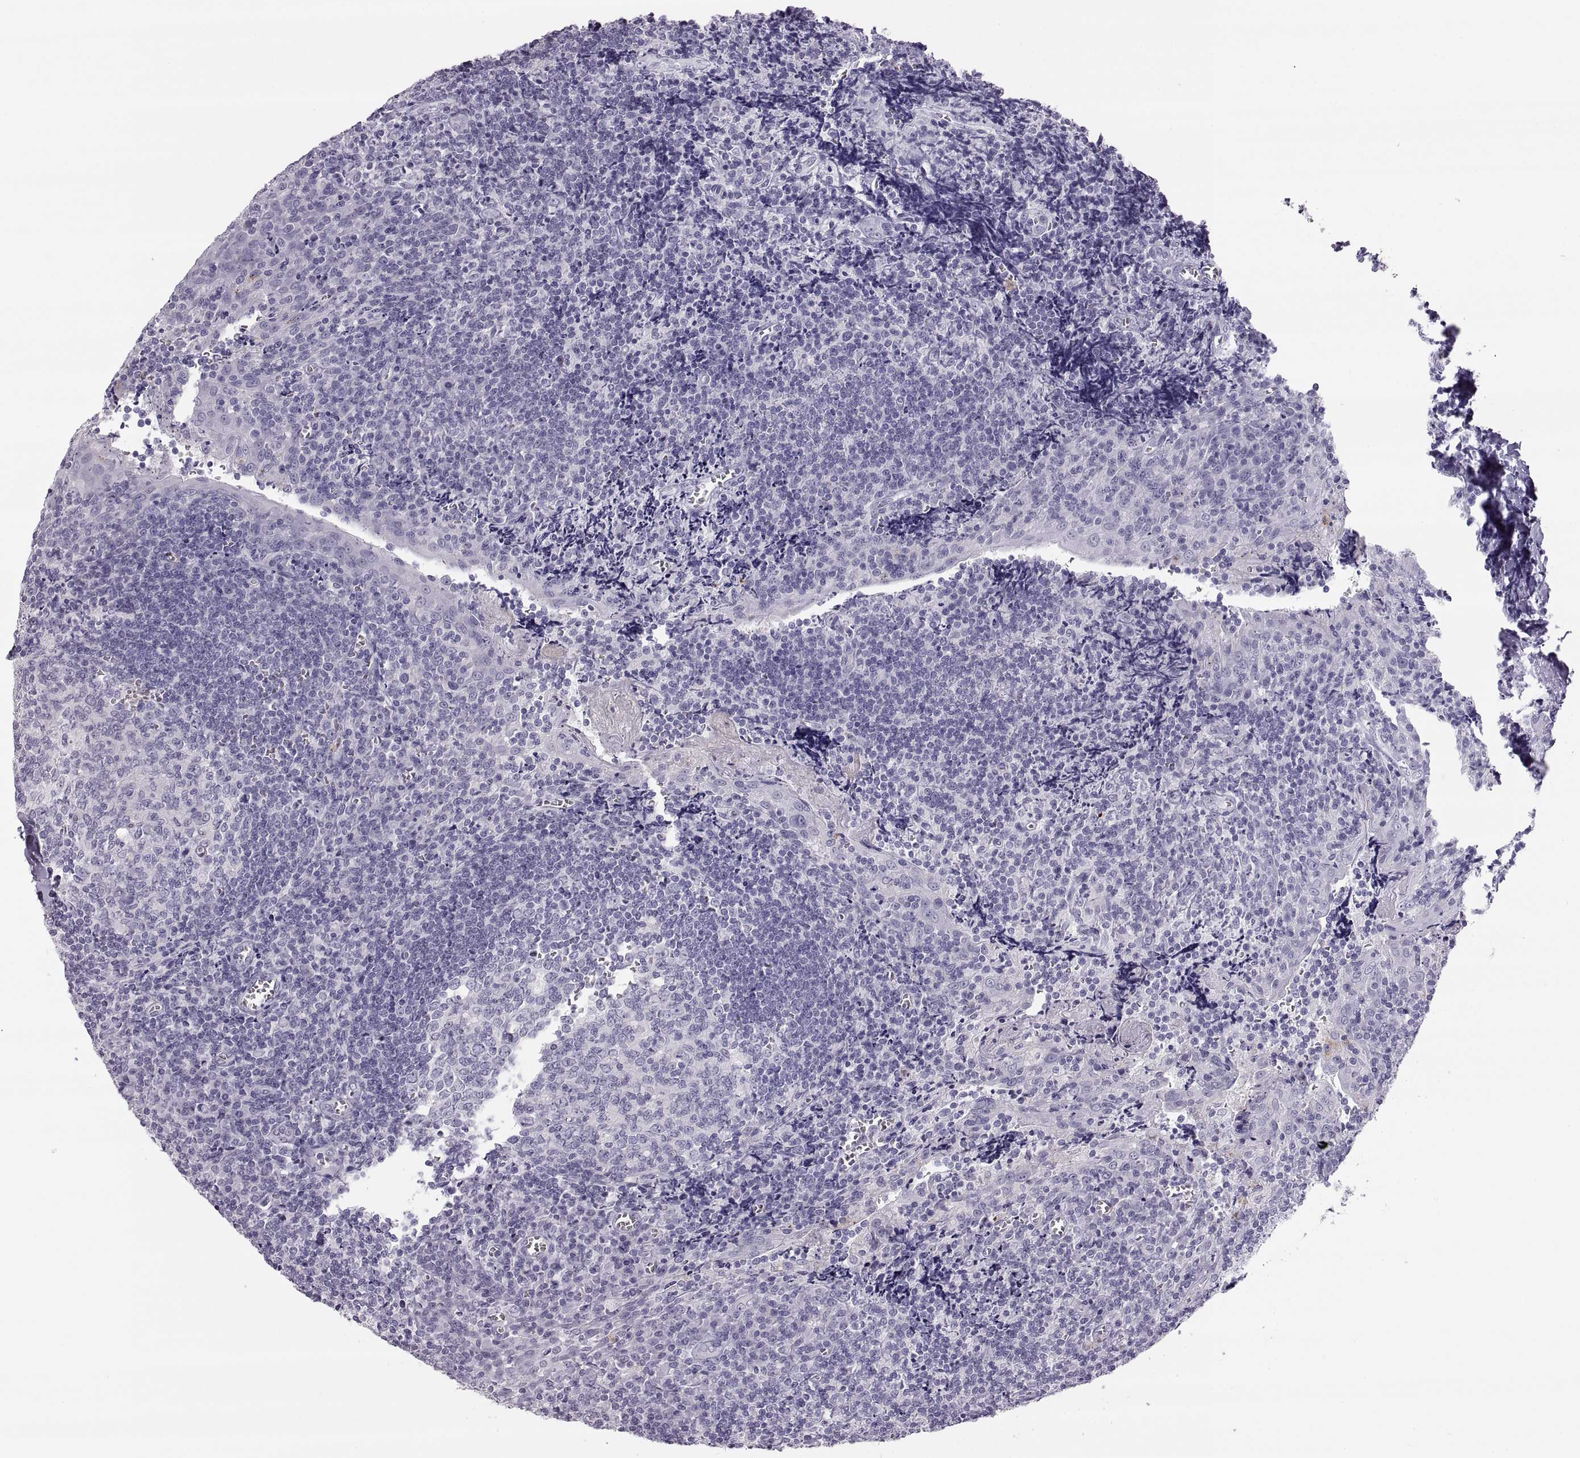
{"staining": {"intensity": "negative", "quantity": "none", "location": "none"}, "tissue": "tonsil", "cell_type": "Germinal center cells", "image_type": "normal", "snomed": [{"axis": "morphology", "description": "Normal tissue, NOS"}, {"axis": "morphology", "description": "Inflammation, NOS"}, {"axis": "topography", "description": "Tonsil"}], "caption": "The photomicrograph shows no significant expression in germinal center cells of tonsil.", "gene": "MILR1", "patient": {"sex": "female", "age": 31}}